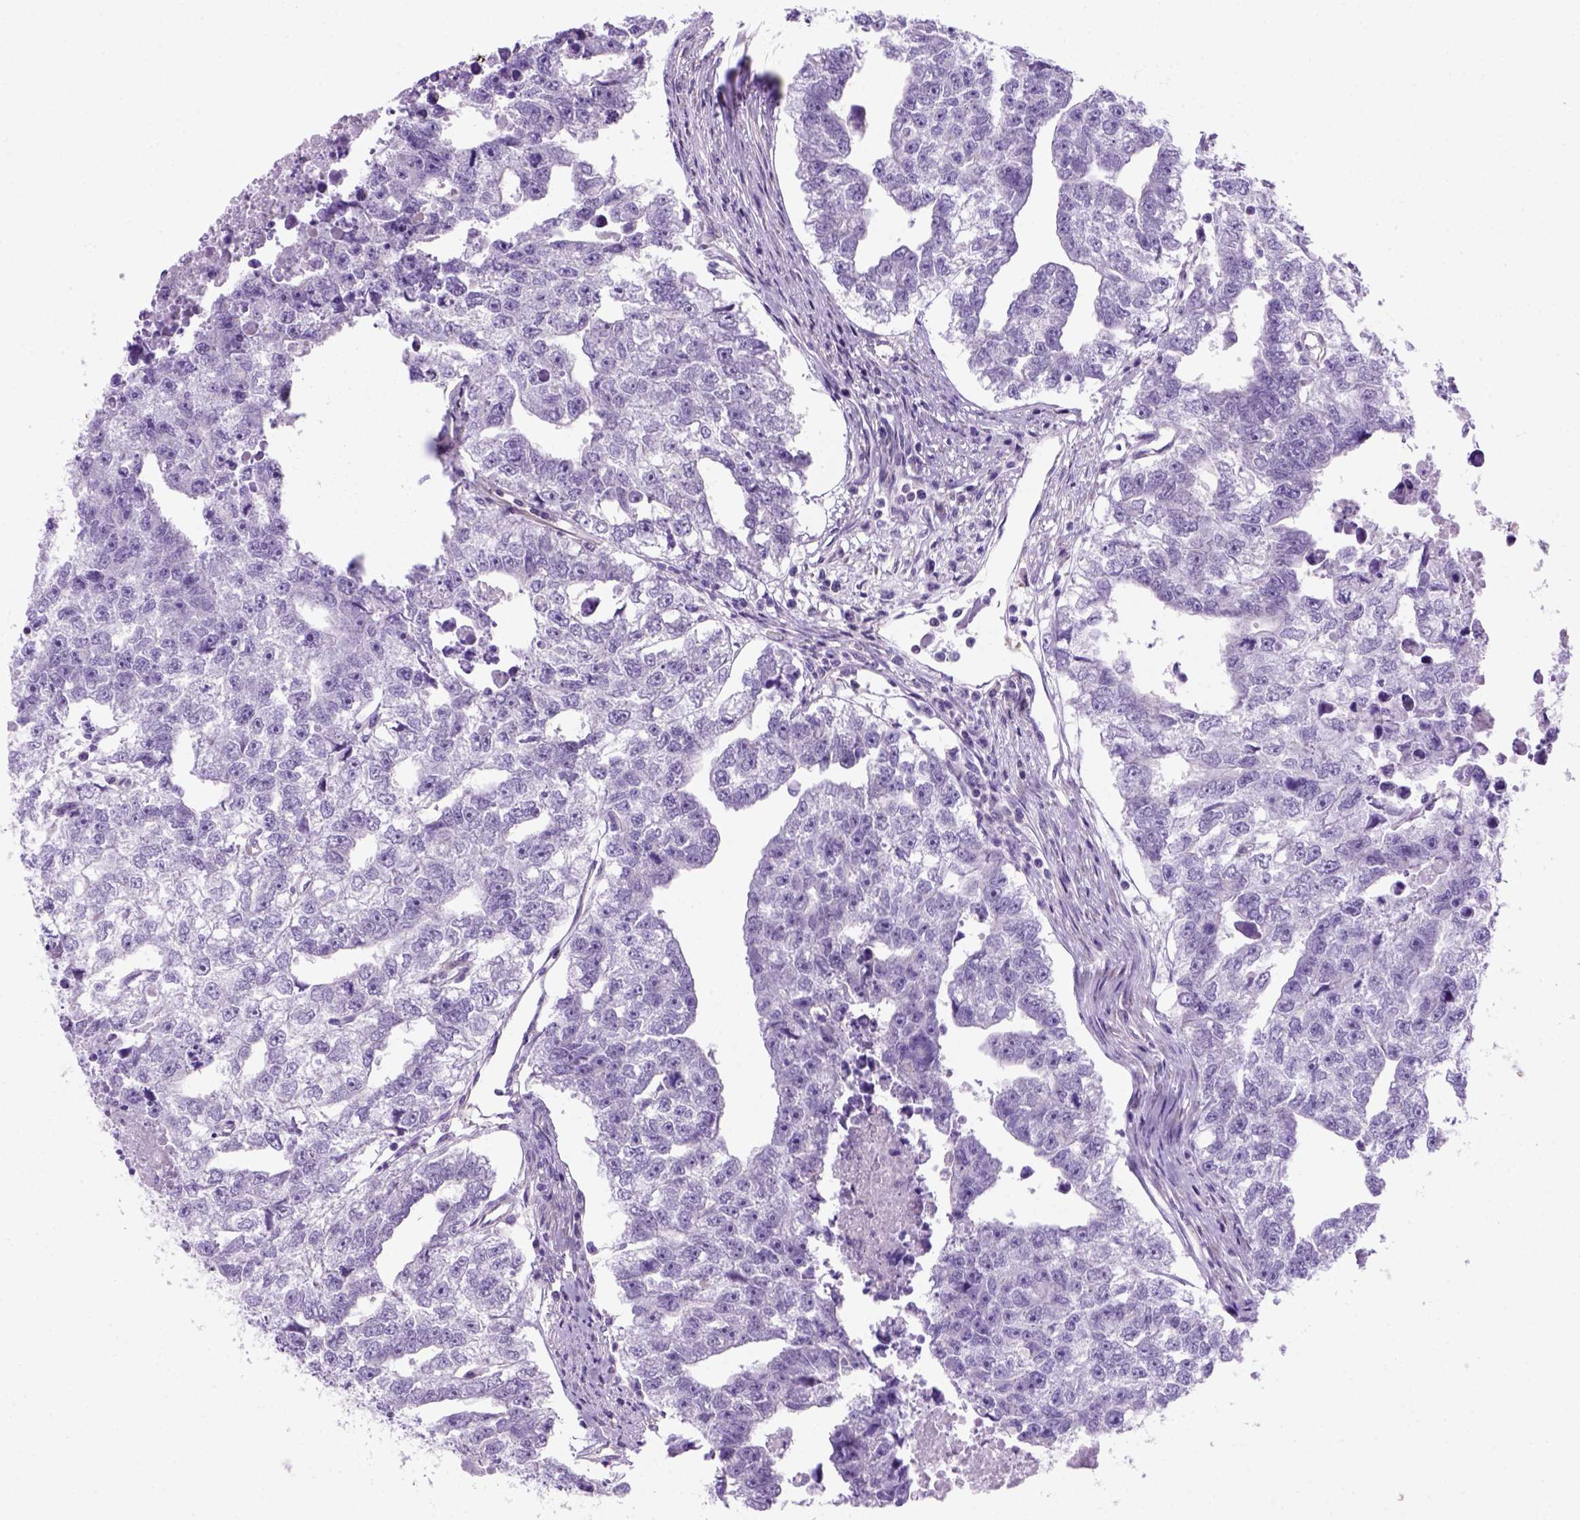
{"staining": {"intensity": "negative", "quantity": "none", "location": "none"}, "tissue": "testis cancer", "cell_type": "Tumor cells", "image_type": "cancer", "snomed": [{"axis": "morphology", "description": "Carcinoma, Embryonal, NOS"}, {"axis": "morphology", "description": "Teratoma, malignant, NOS"}, {"axis": "topography", "description": "Testis"}], "caption": "High power microscopy photomicrograph of an IHC micrograph of embryonal carcinoma (testis), revealing no significant staining in tumor cells.", "gene": "MGMT", "patient": {"sex": "male", "age": 44}}